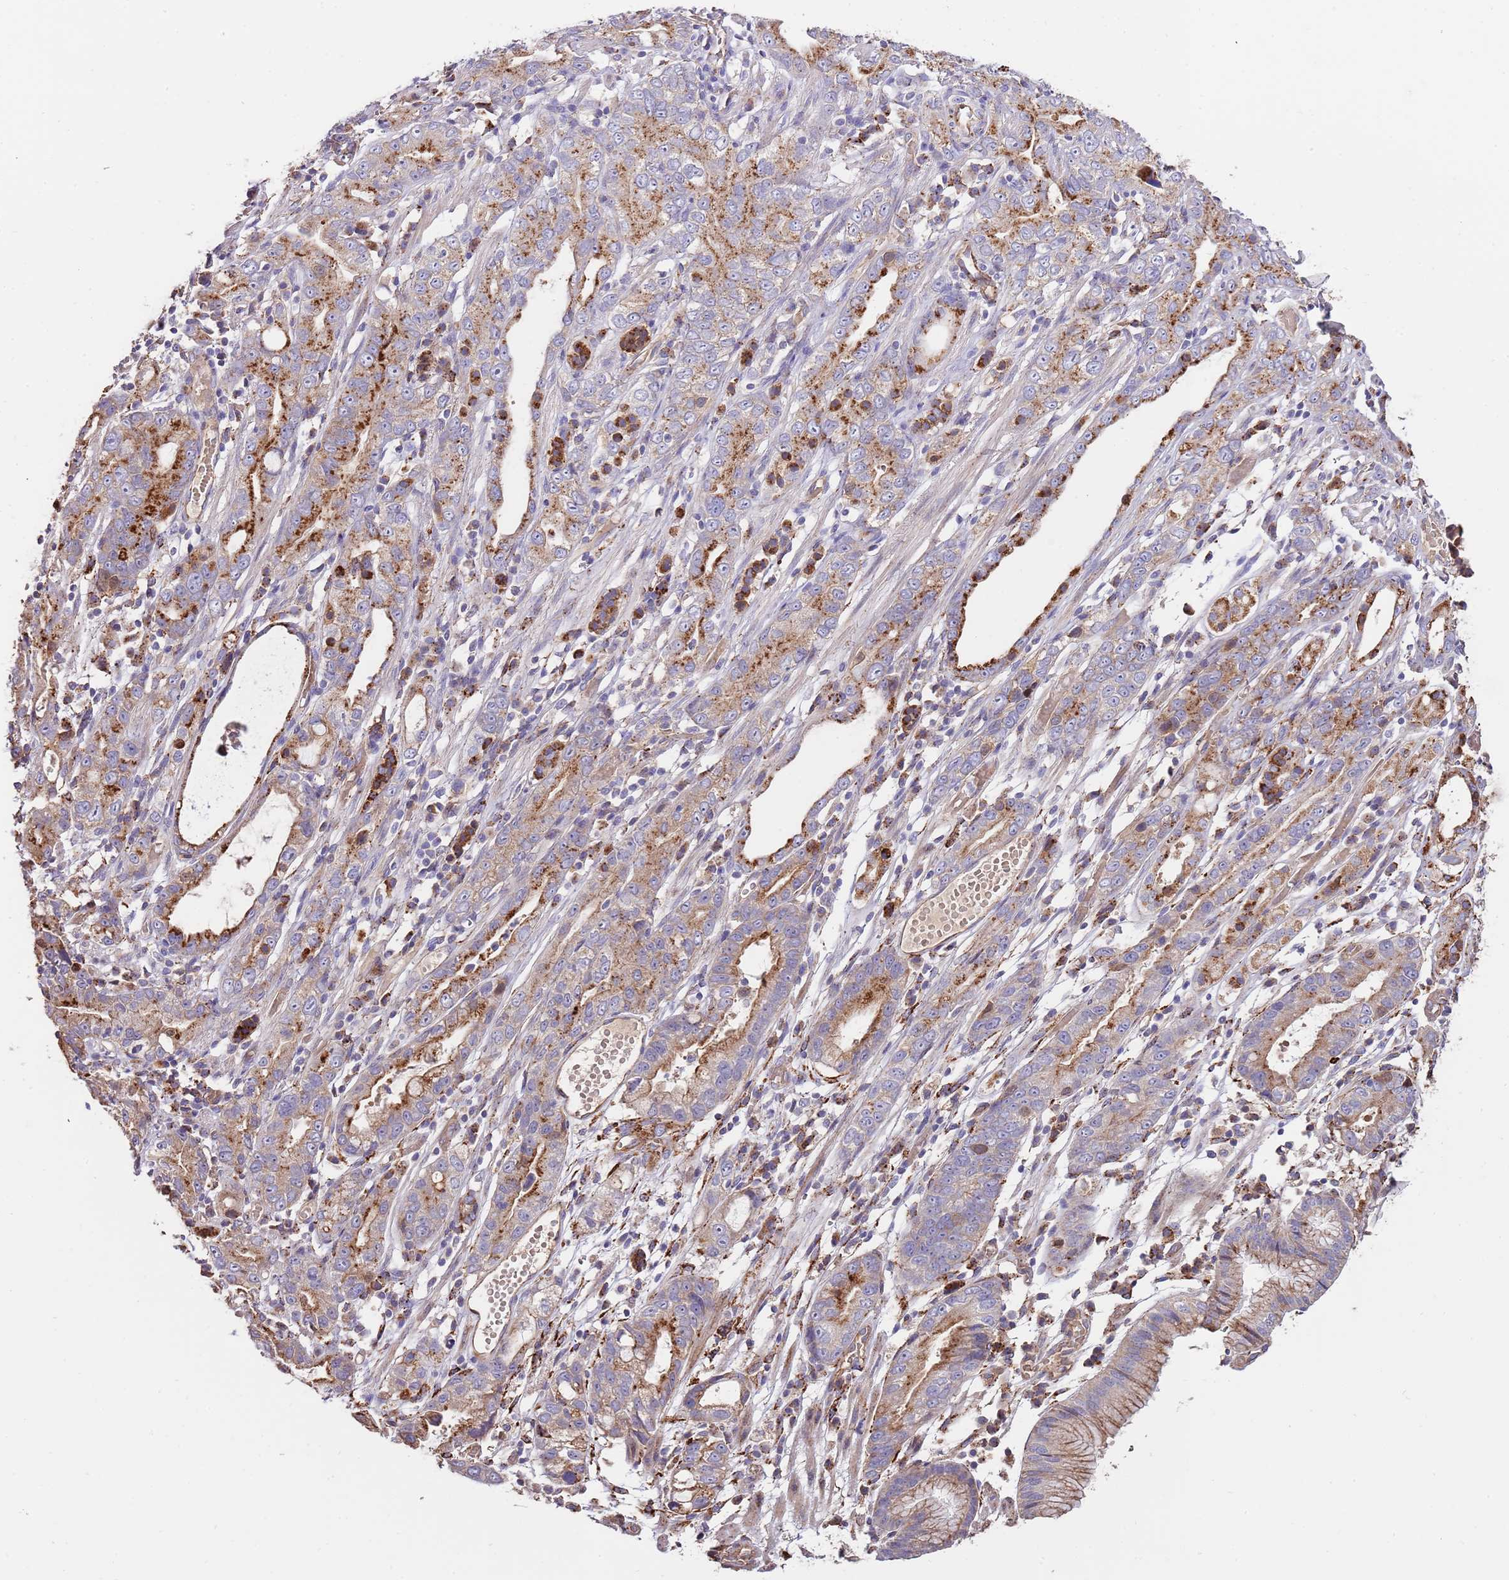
{"staining": {"intensity": "moderate", "quantity": ">75%", "location": "cytoplasmic/membranous"}, "tissue": "stomach cancer", "cell_type": "Tumor cells", "image_type": "cancer", "snomed": [{"axis": "morphology", "description": "Adenocarcinoma, NOS"}, {"axis": "topography", "description": "Stomach"}], "caption": "Brown immunohistochemical staining in adenocarcinoma (stomach) exhibits moderate cytoplasmic/membranous staining in approximately >75% of tumor cells. Using DAB (brown) and hematoxylin (blue) stains, captured at high magnification using brightfield microscopy.", "gene": "DOCK6", "patient": {"sex": "male", "age": 55}}